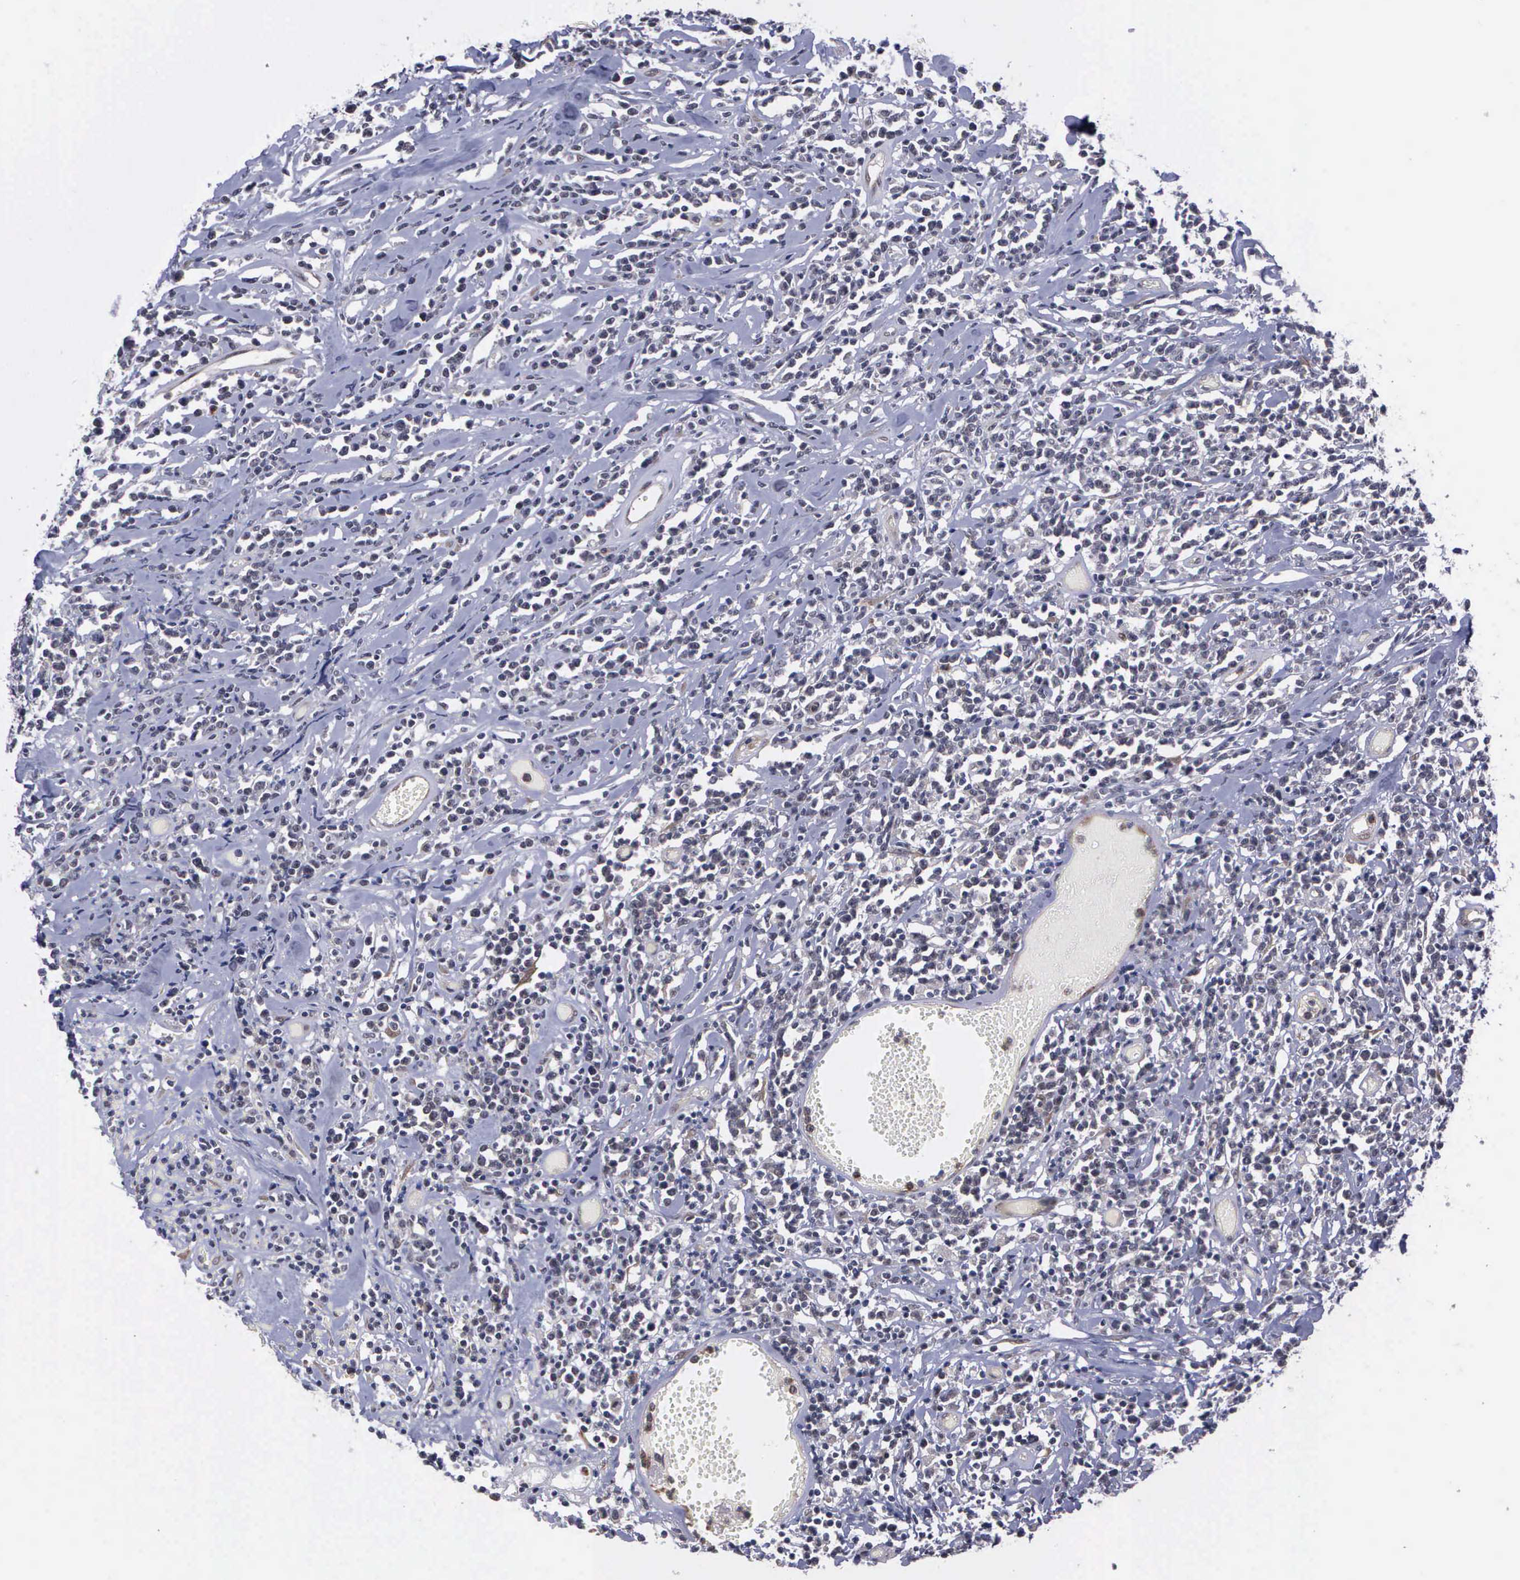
{"staining": {"intensity": "weak", "quantity": "<25%", "location": "cytoplasmic/membranous"}, "tissue": "lymphoma", "cell_type": "Tumor cells", "image_type": "cancer", "snomed": [{"axis": "morphology", "description": "Malignant lymphoma, non-Hodgkin's type, High grade"}, {"axis": "topography", "description": "Colon"}], "caption": "Immunohistochemistry of malignant lymphoma, non-Hodgkin's type (high-grade) demonstrates no expression in tumor cells.", "gene": "MAP3K9", "patient": {"sex": "male", "age": 82}}